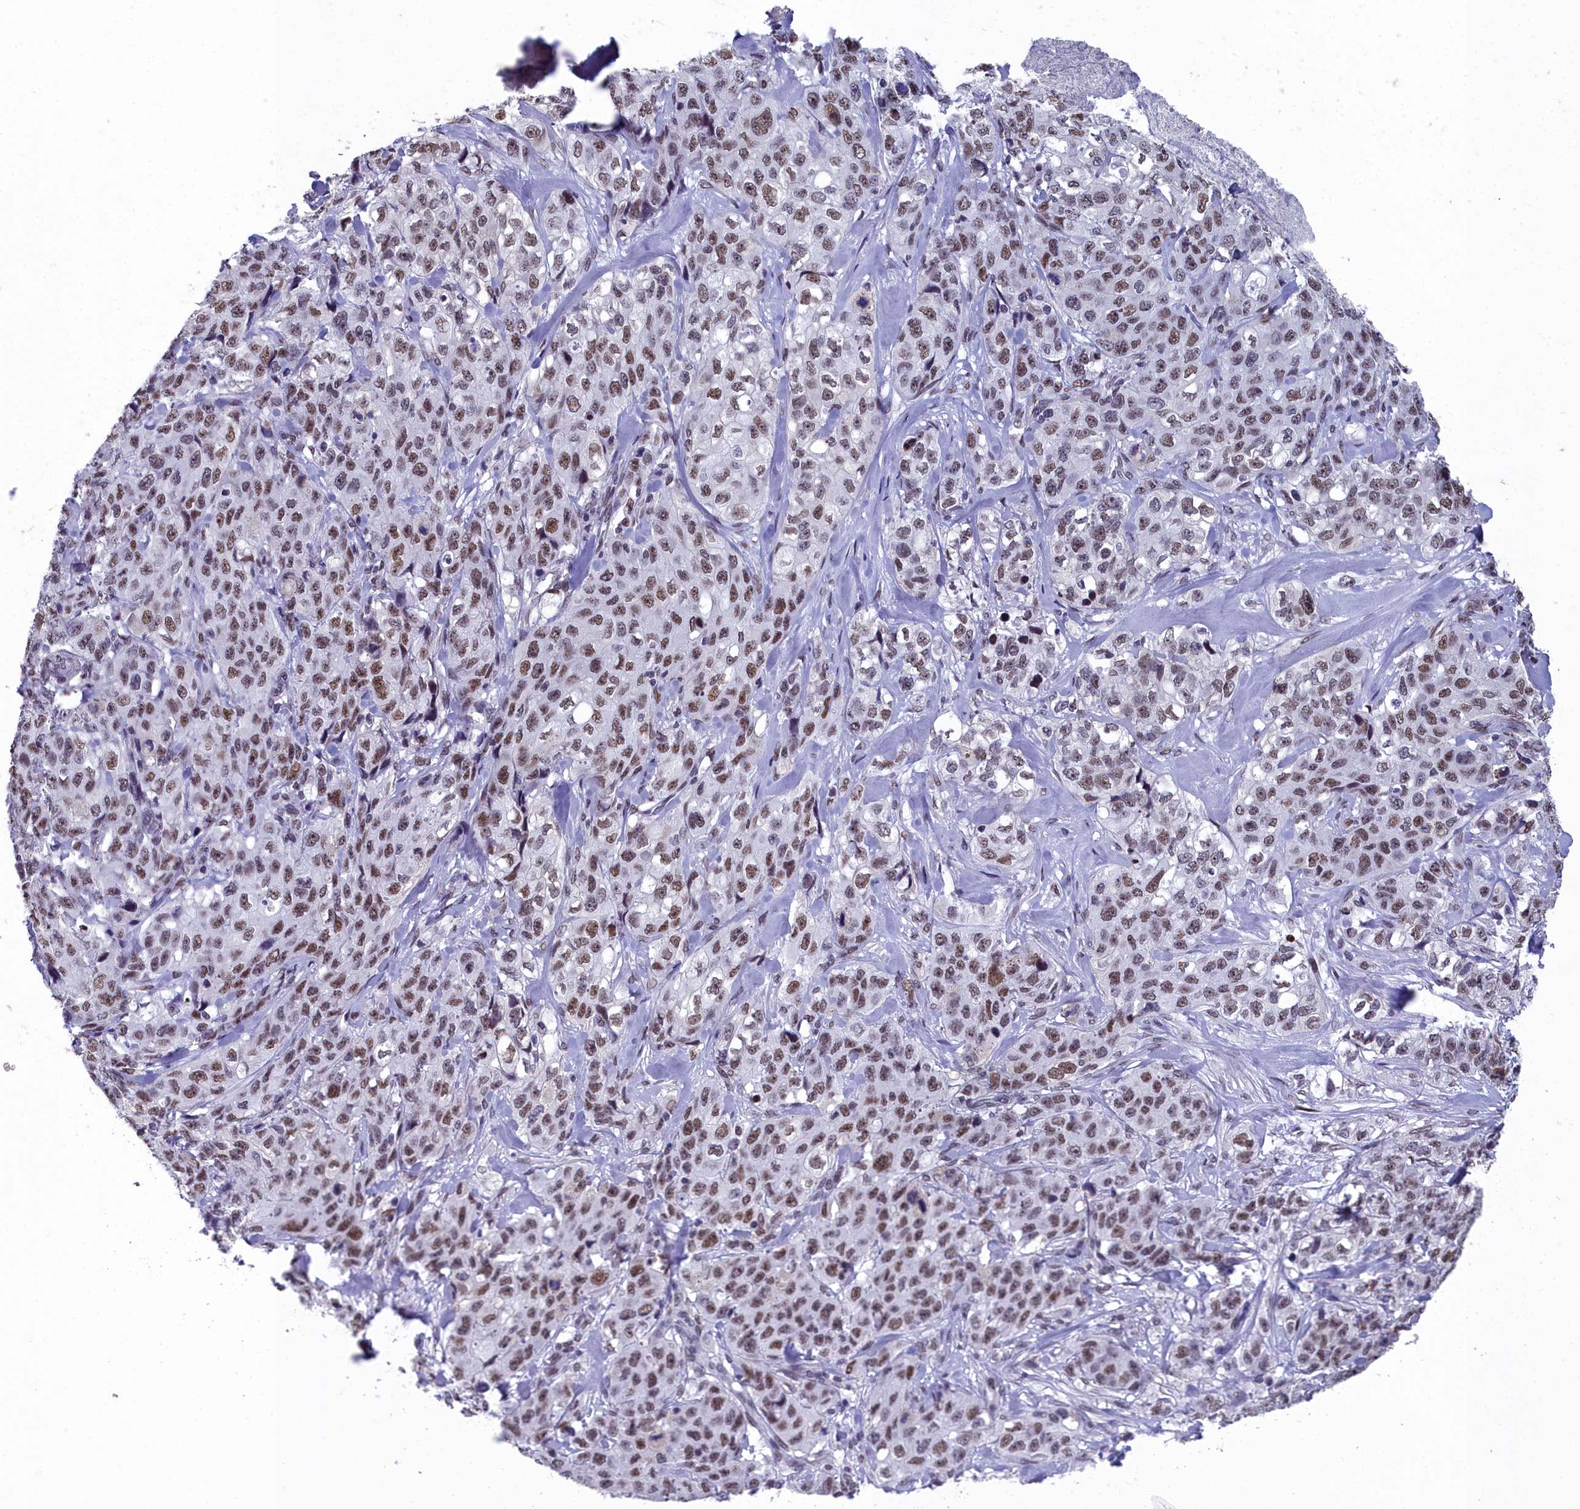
{"staining": {"intensity": "moderate", "quantity": ">75%", "location": "nuclear"}, "tissue": "stomach cancer", "cell_type": "Tumor cells", "image_type": "cancer", "snomed": [{"axis": "morphology", "description": "Adenocarcinoma, NOS"}, {"axis": "topography", "description": "Stomach"}], "caption": "A brown stain labels moderate nuclear positivity of a protein in human stomach adenocarcinoma tumor cells. Using DAB (3,3'-diaminobenzidine) (brown) and hematoxylin (blue) stains, captured at high magnification using brightfield microscopy.", "gene": "CCDC97", "patient": {"sex": "male", "age": 48}}